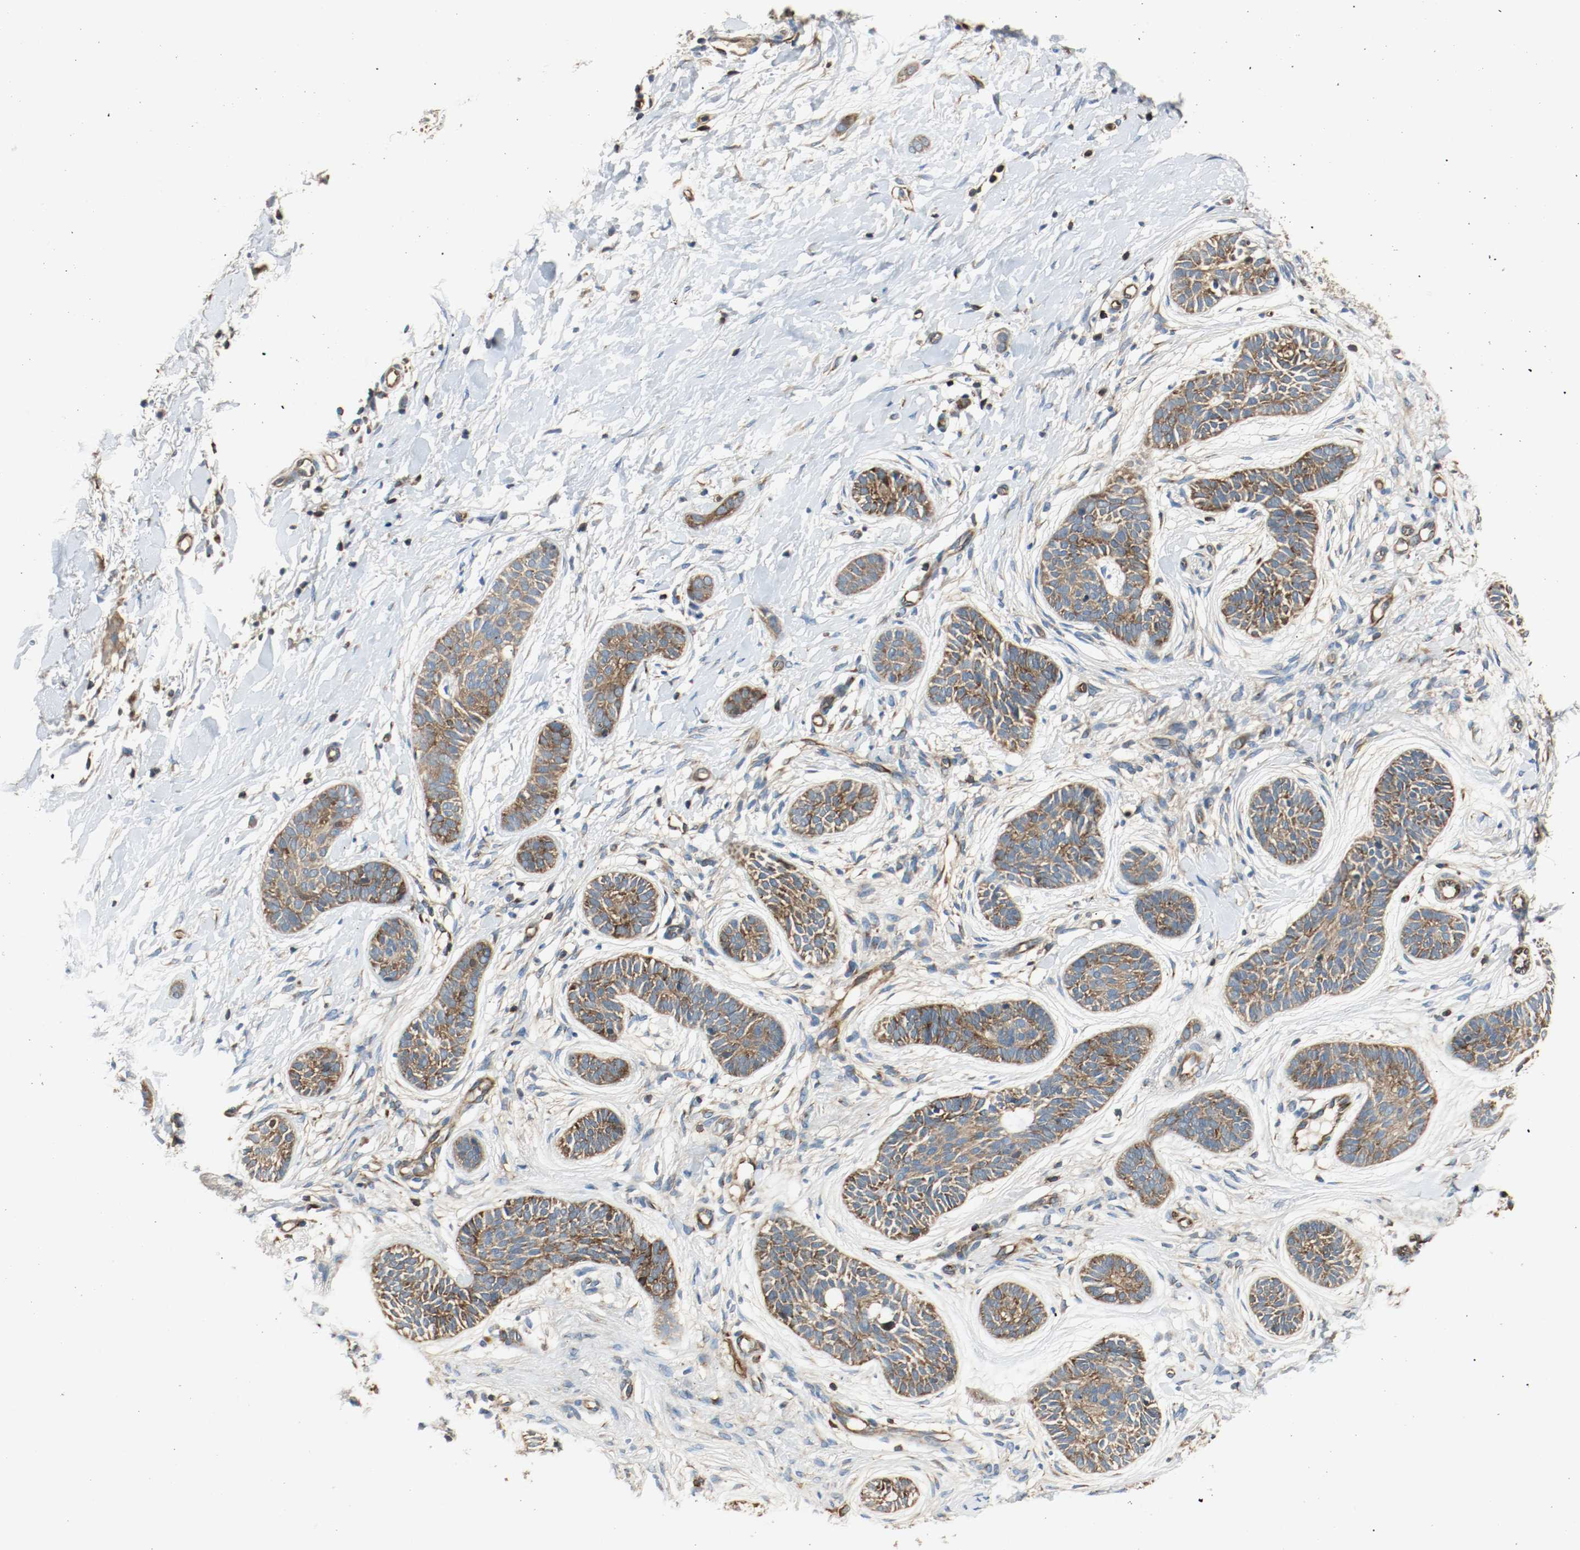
{"staining": {"intensity": "strong", "quantity": ">75%", "location": "cytoplasmic/membranous"}, "tissue": "skin cancer", "cell_type": "Tumor cells", "image_type": "cancer", "snomed": [{"axis": "morphology", "description": "Normal tissue, NOS"}, {"axis": "morphology", "description": "Basal cell carcinoma"}, {"axis": "topography", "description": "Skin"}], "caption": "There is high levels of strong cytoplasmic/membranous staining in tumor cells of skin basal cell carcinoma, as demonstrated by immunohistochemical staining (brown color).", "gene": "PLCG1", "patient": {"sex": "male", "age": 63}}